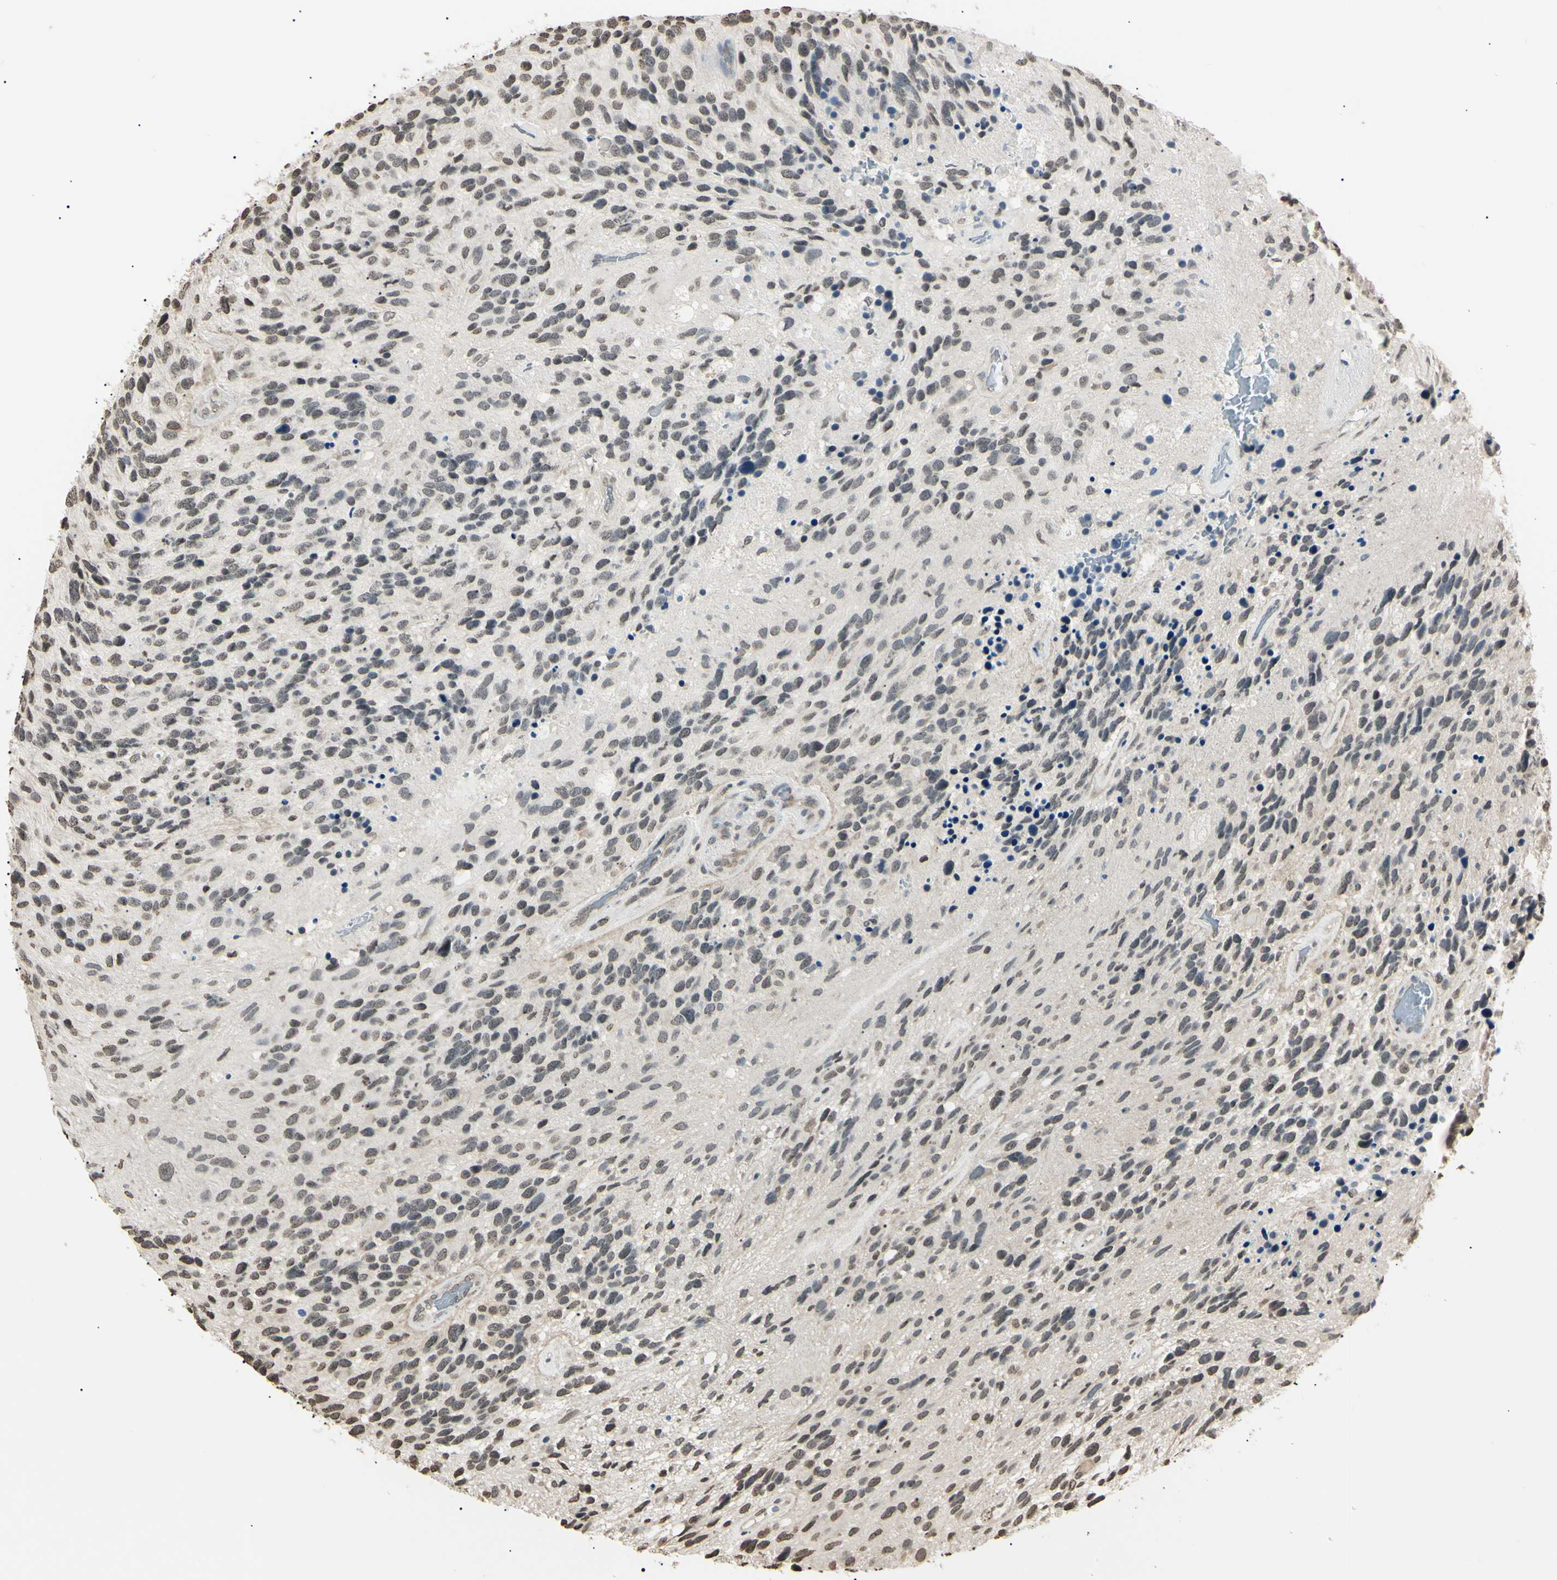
{"staining": {"intensity": "weak", "quantity": ">75%", "location": "nuclear"}, "tissue": "glioma", "cell_type": "Tumor cells", "image_type": "cancer", "snomed": [{"axis": "morphology", "description": "Glioma, malignant, High grade"}, {"axis": "topography", "description": "Brain"}], "caption": "Human glioma stained for a protein (brown) shows weak nuclear positive staining in about >75% of tumor cells.", "gene": "CDC45", "patient": {"sex": "female", "age": 58}}